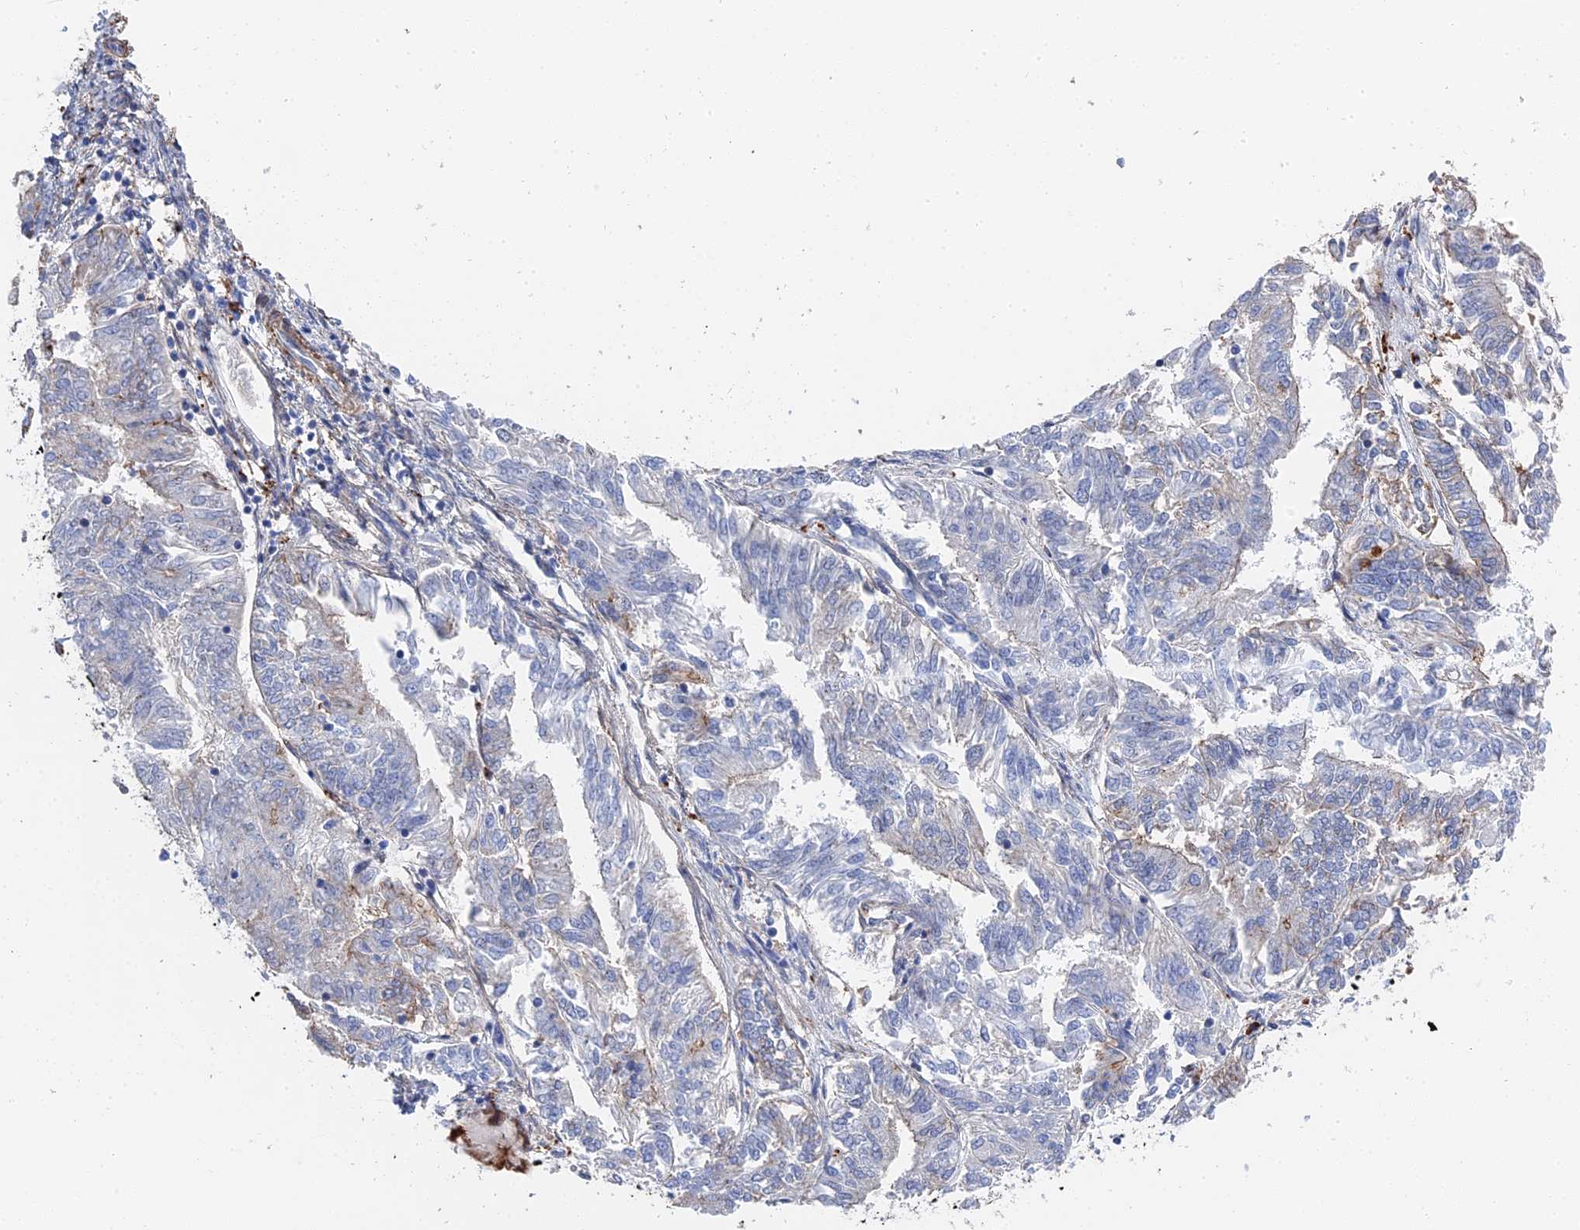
{"staining": {"intensity": "negative", "quantity": "none", "location": "none"}, "tissue": "endometrial cancer", "cell_type": "Tumor cells", "image_type": "cancer", "snomed": [{"axis": "morphology", "description": "Adenocarcinoma, NOS"}, {"axis": "topography", "description": "Endometrium"}], "caption": "Immunohistochemical staining of endometrial adenocarcinoma exhibits no significant positivity in tumor cells.", "gene": "STRA6", "patient": {"sex": "female", "age": 58}}